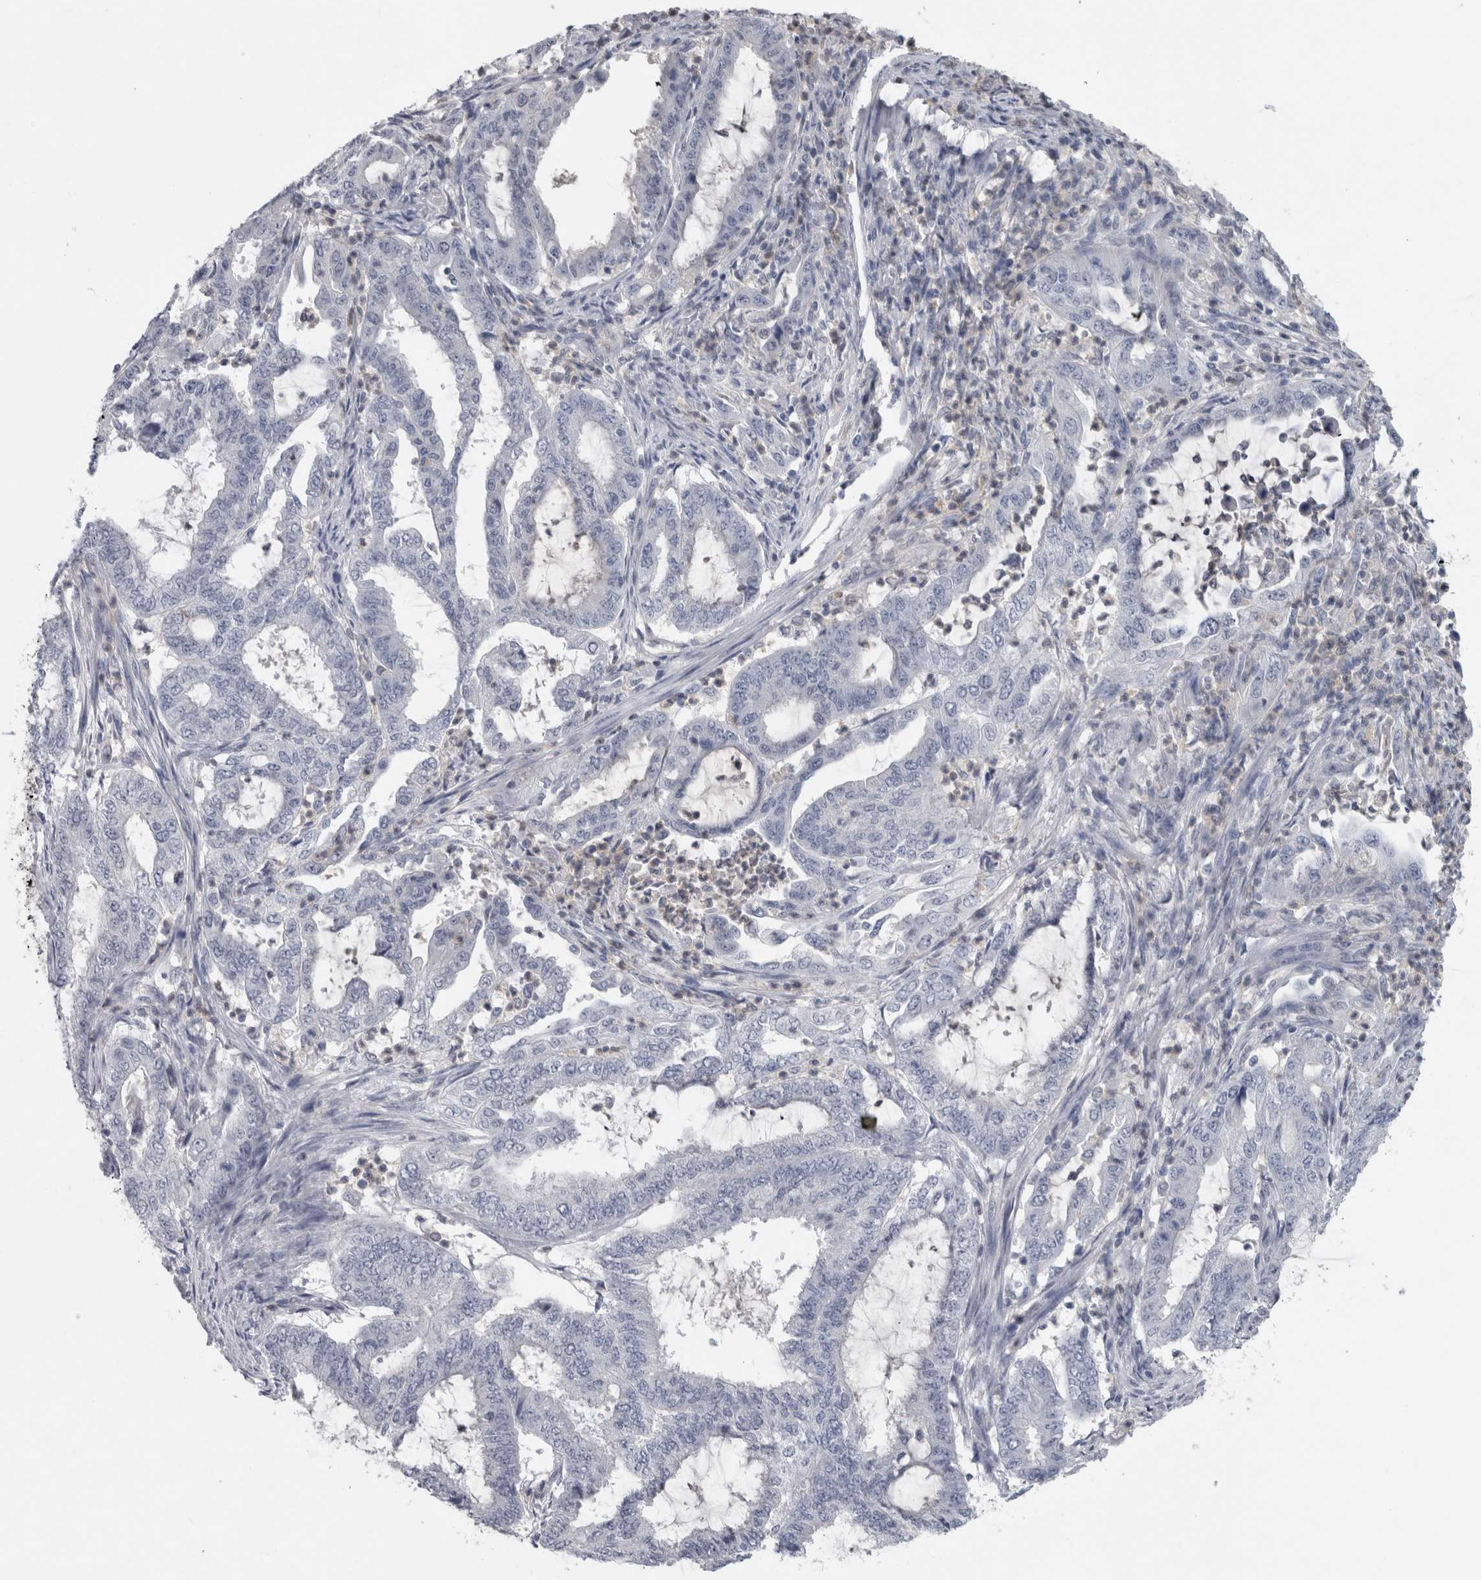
{"staining": {"intensity": "negative", "quantity": "none", "location": "none"}, "tissue": "endometrial cancer", "cell_type": "Tumor cells", "image_type": "cancer", "snomed": [{"axis": "morphology", "description": "Adenocarcinoma, NOS"}, {"axis": "topography", "description": "Endometrium"}], "caption": "Tumor cells are negative for protein expression in human endometrial cancer.", "gene": "NAPRT", "patient": {"sex": "female", "age": 51}}